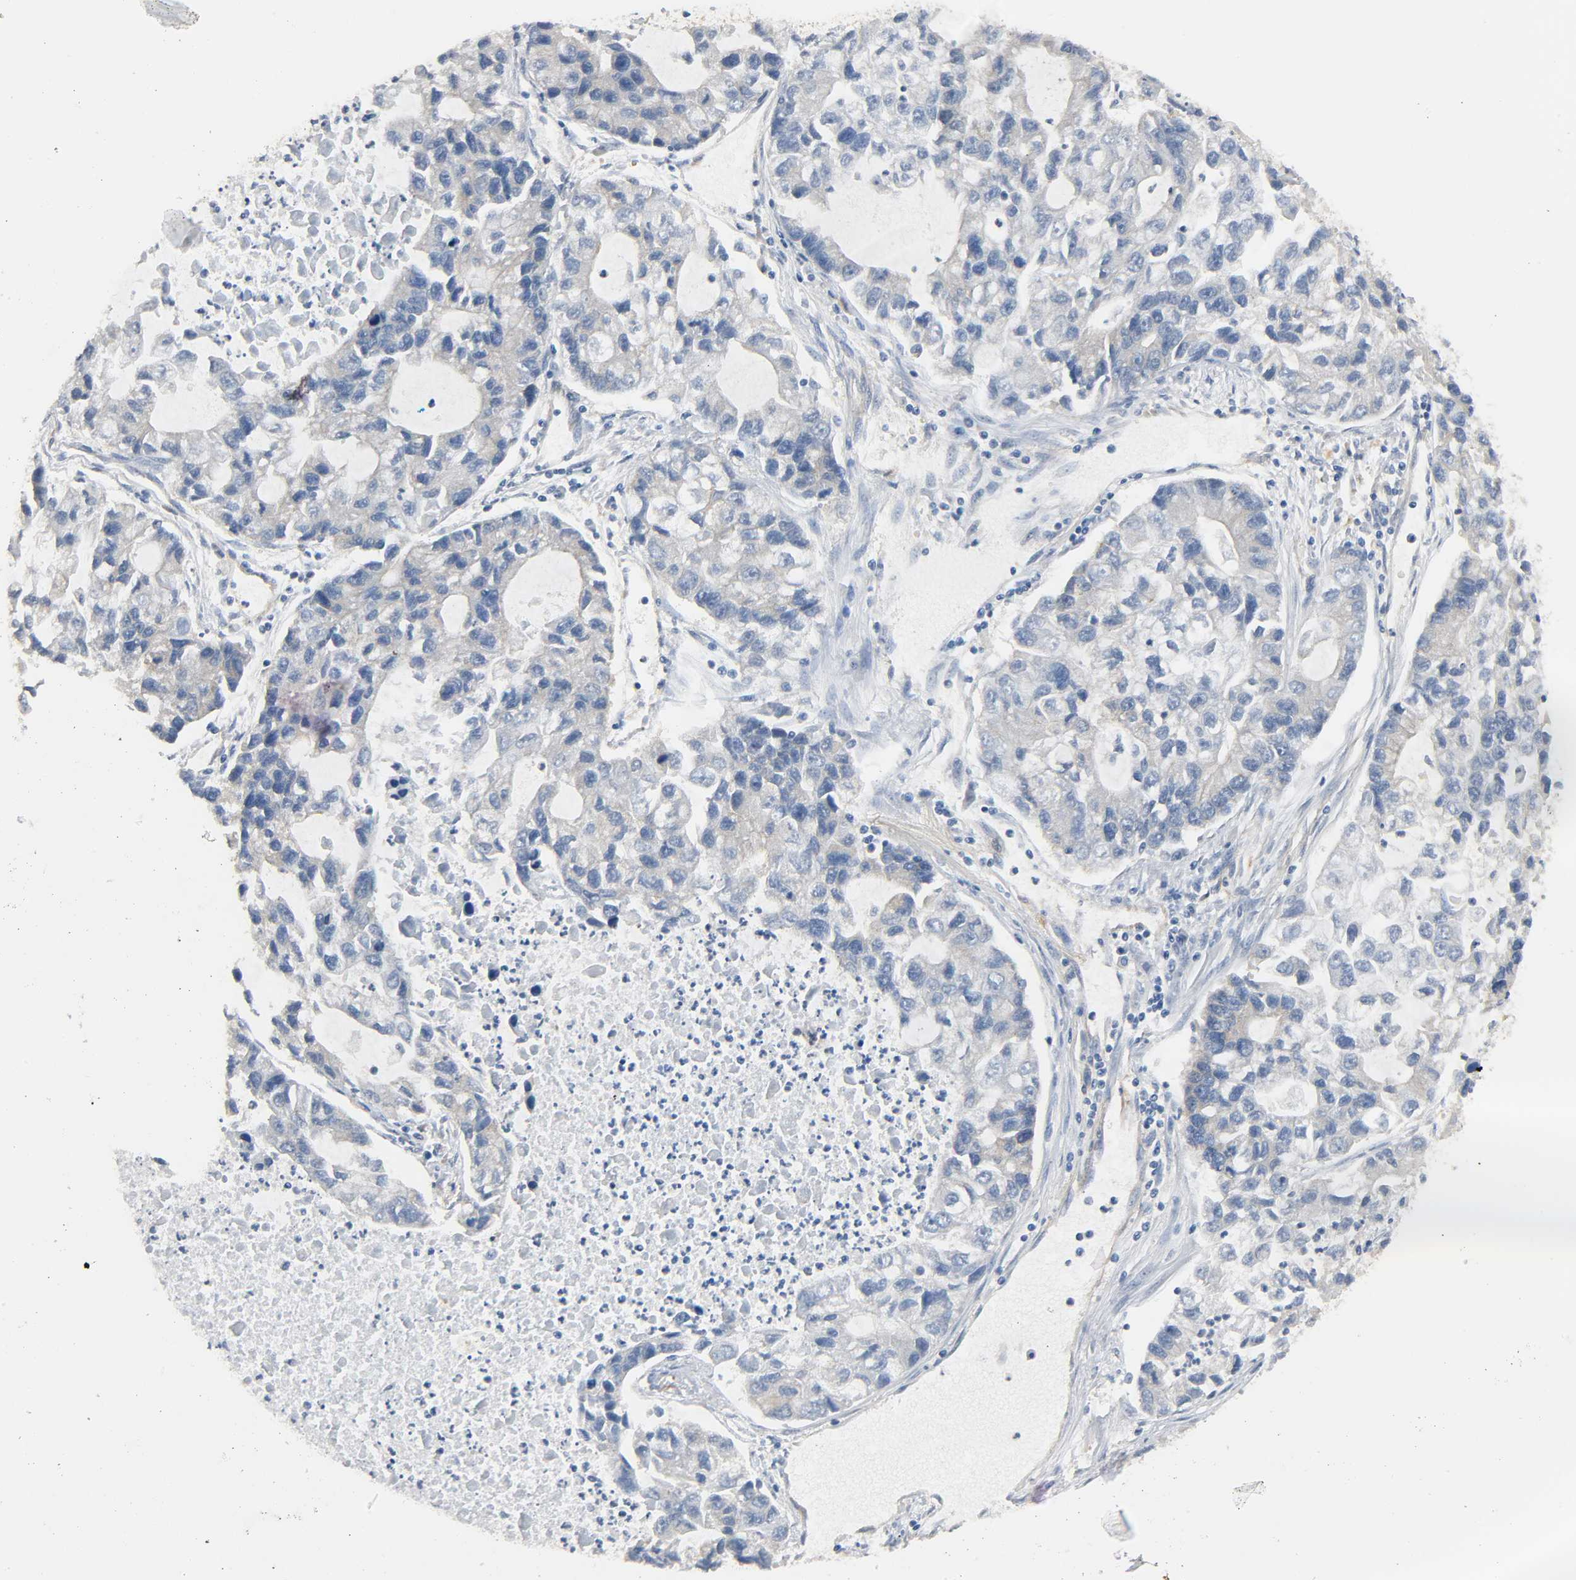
{"staining": {"intensity": "weak", "quantity": "25%-75%", "location": "cytoplasmic/membranous"}, "tissue": "lung cancer", "cell_type": "Tumor cells", "image_type": "cancer", "snomed": [{"axis": "morphology", "description": "Adenocarcinoma, NOS"}, {"axis": "topography", "description": "Lung"}], "caption": "Adenocarcinoma (lung) stained for a protein (brown) reveals weak cytoplasmic/membranous positive positivity in about 25%-75% of tumor cells.", "gene": "ARPC1A", "patient": {"sex": "female", "age": 51}}